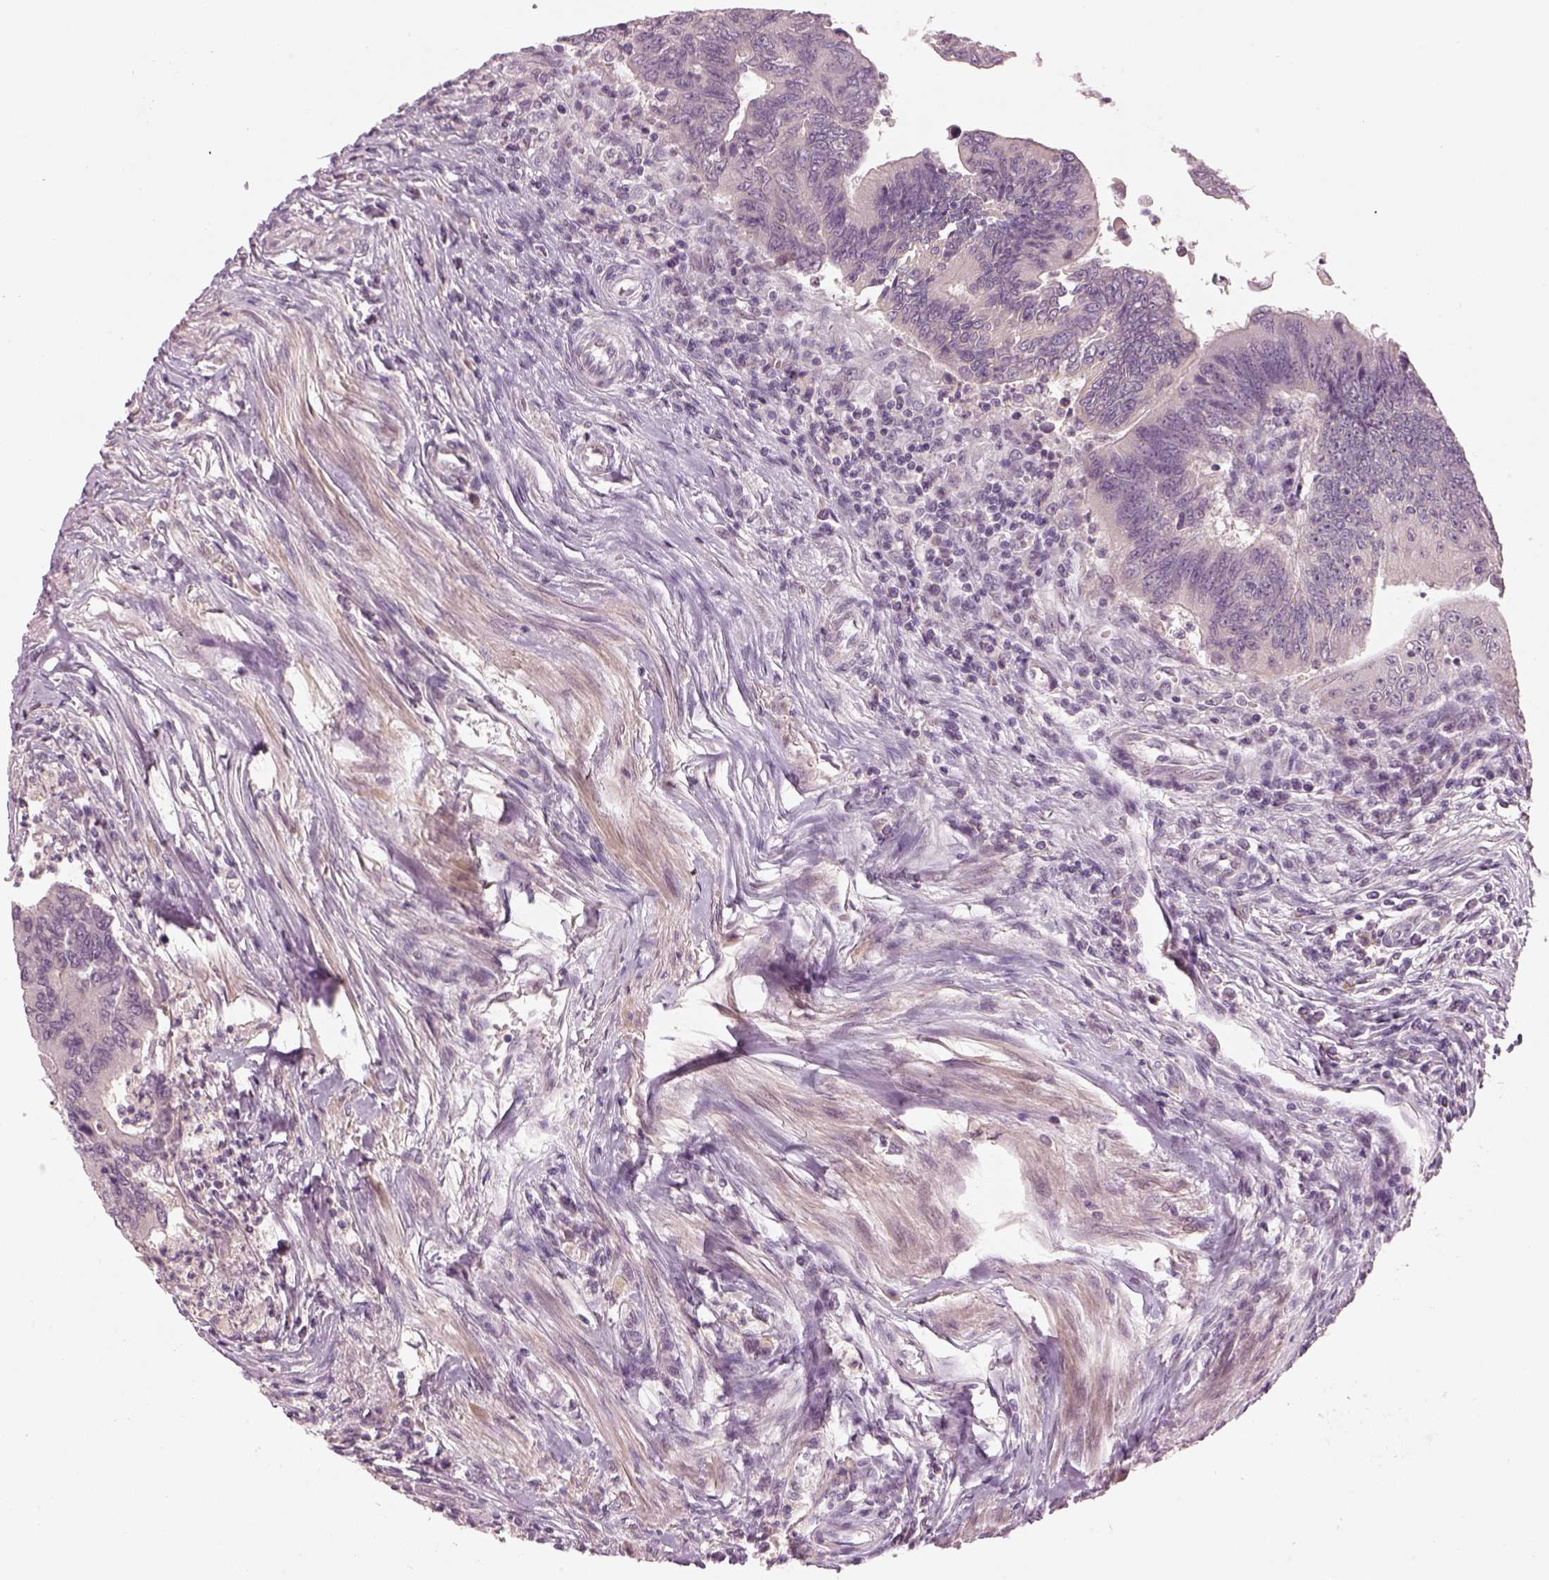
{"staining": {"intensity": "negative", "quantity": "none", "location": "none"}, "tissue": "colorectal cancer", "cell_type": "Tumor cells", "image_type": "cancer", "snomed": [{"axis": "morphology", "description": "Adenocarcinoma, NOS"}, {"axis": "topography", "description": "Colon"}], "caption": "Micrograph shows no significant protein expression in tumor cells of colorectal cancer.", "gene": "GDNF", "patient": {"sex": "female", "age": 67}}